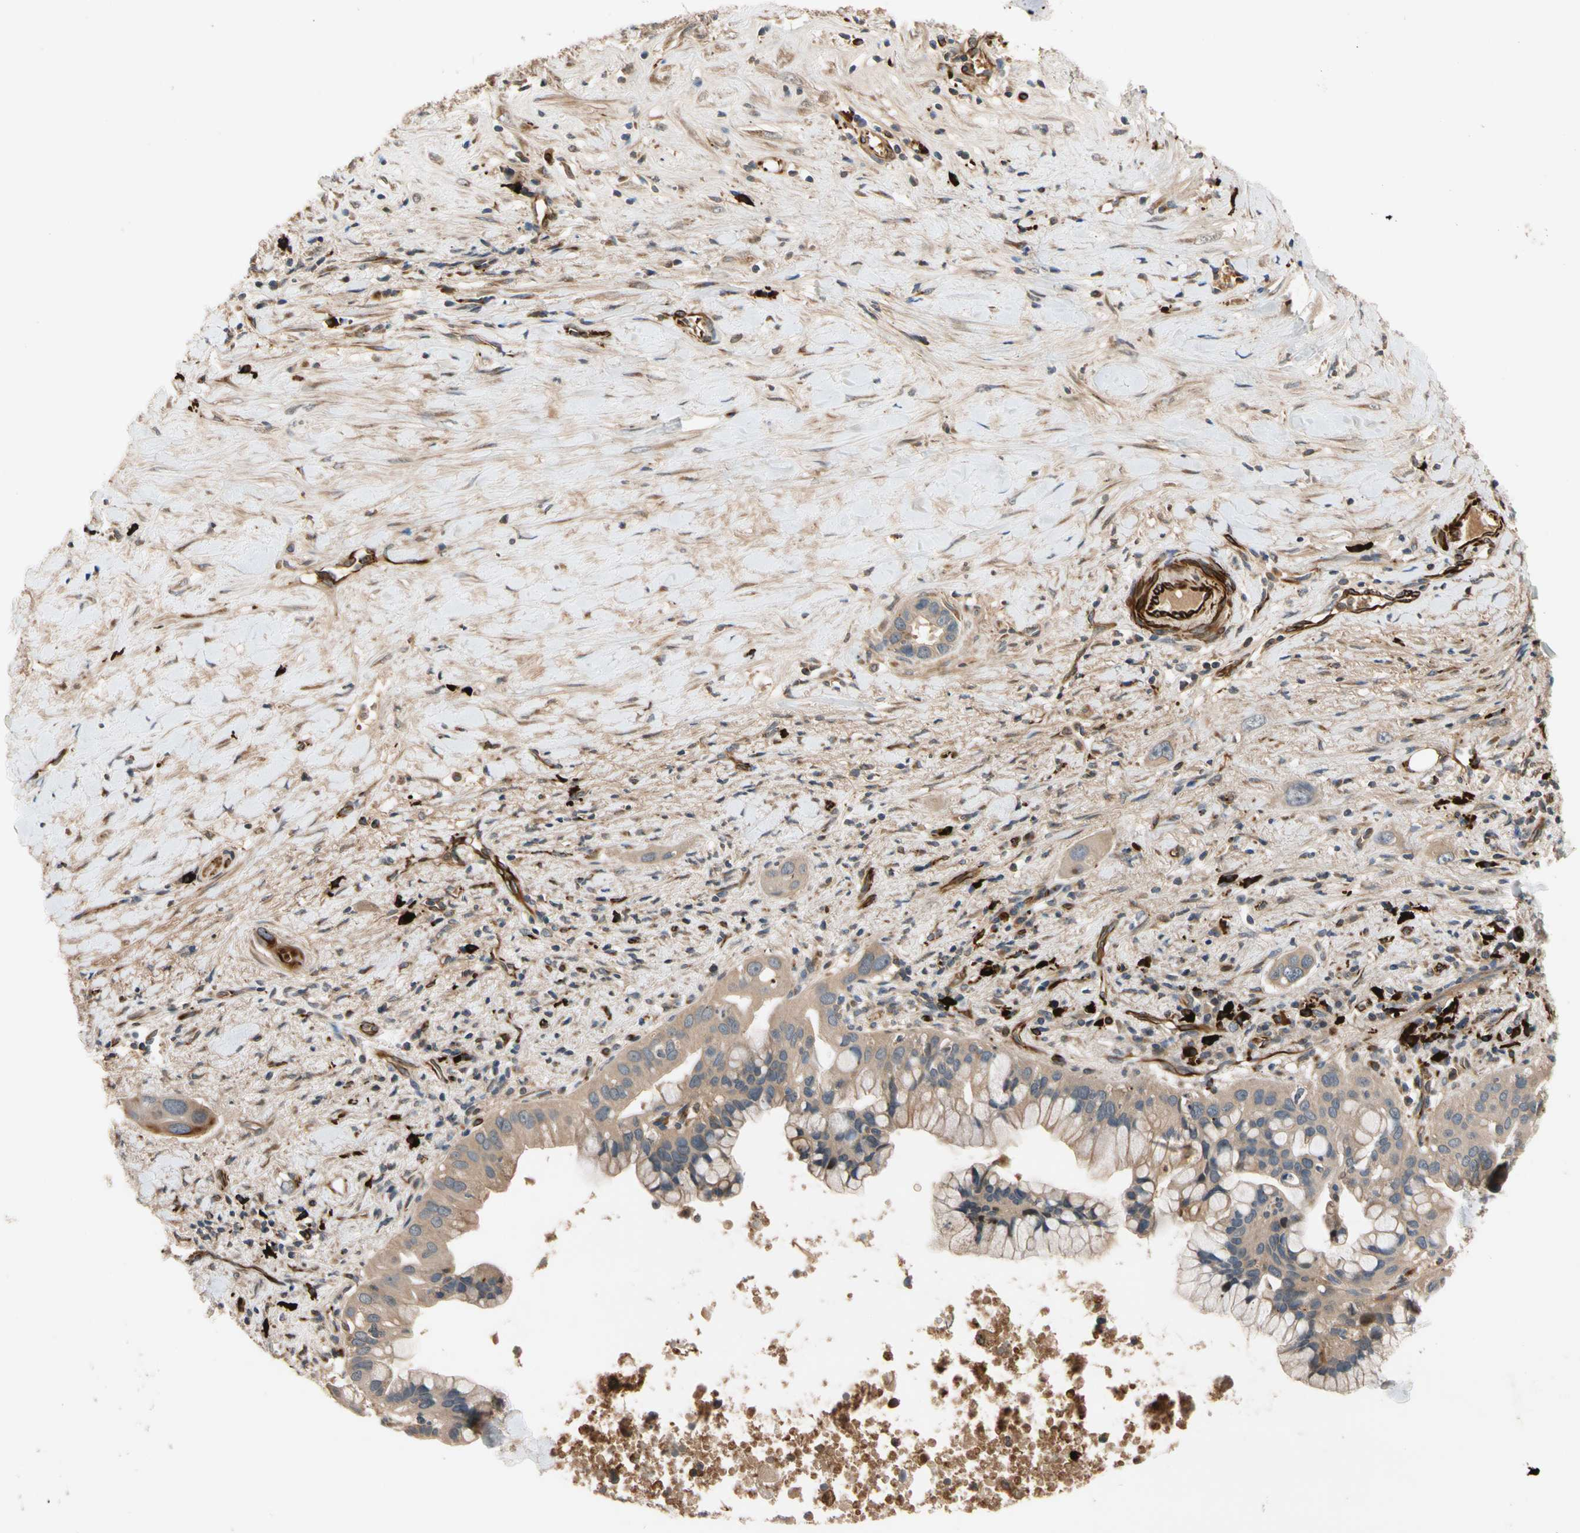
{"staining": {"intensity": "moderate", "quantity": ">75%", "location": "cytoplasmic/membranous"}, "tissue": "liver cancer", "cell_type": "Tumor cells", "image_type": "cancer", "snomed": [{"axis": "morphology", "description": "Cholangiocarcinoma"}, {"axis": "topography", "description": "Liver"}], "caption": "There is medium levels of moderate cytoplasmic/membranous staining in tumor cells of liver cholangiocarcinoma, as demonstrated by immunohistochemical staining (brown color).", "gene": "FGD6", "patient": {"sex": "female", "age": 65}}